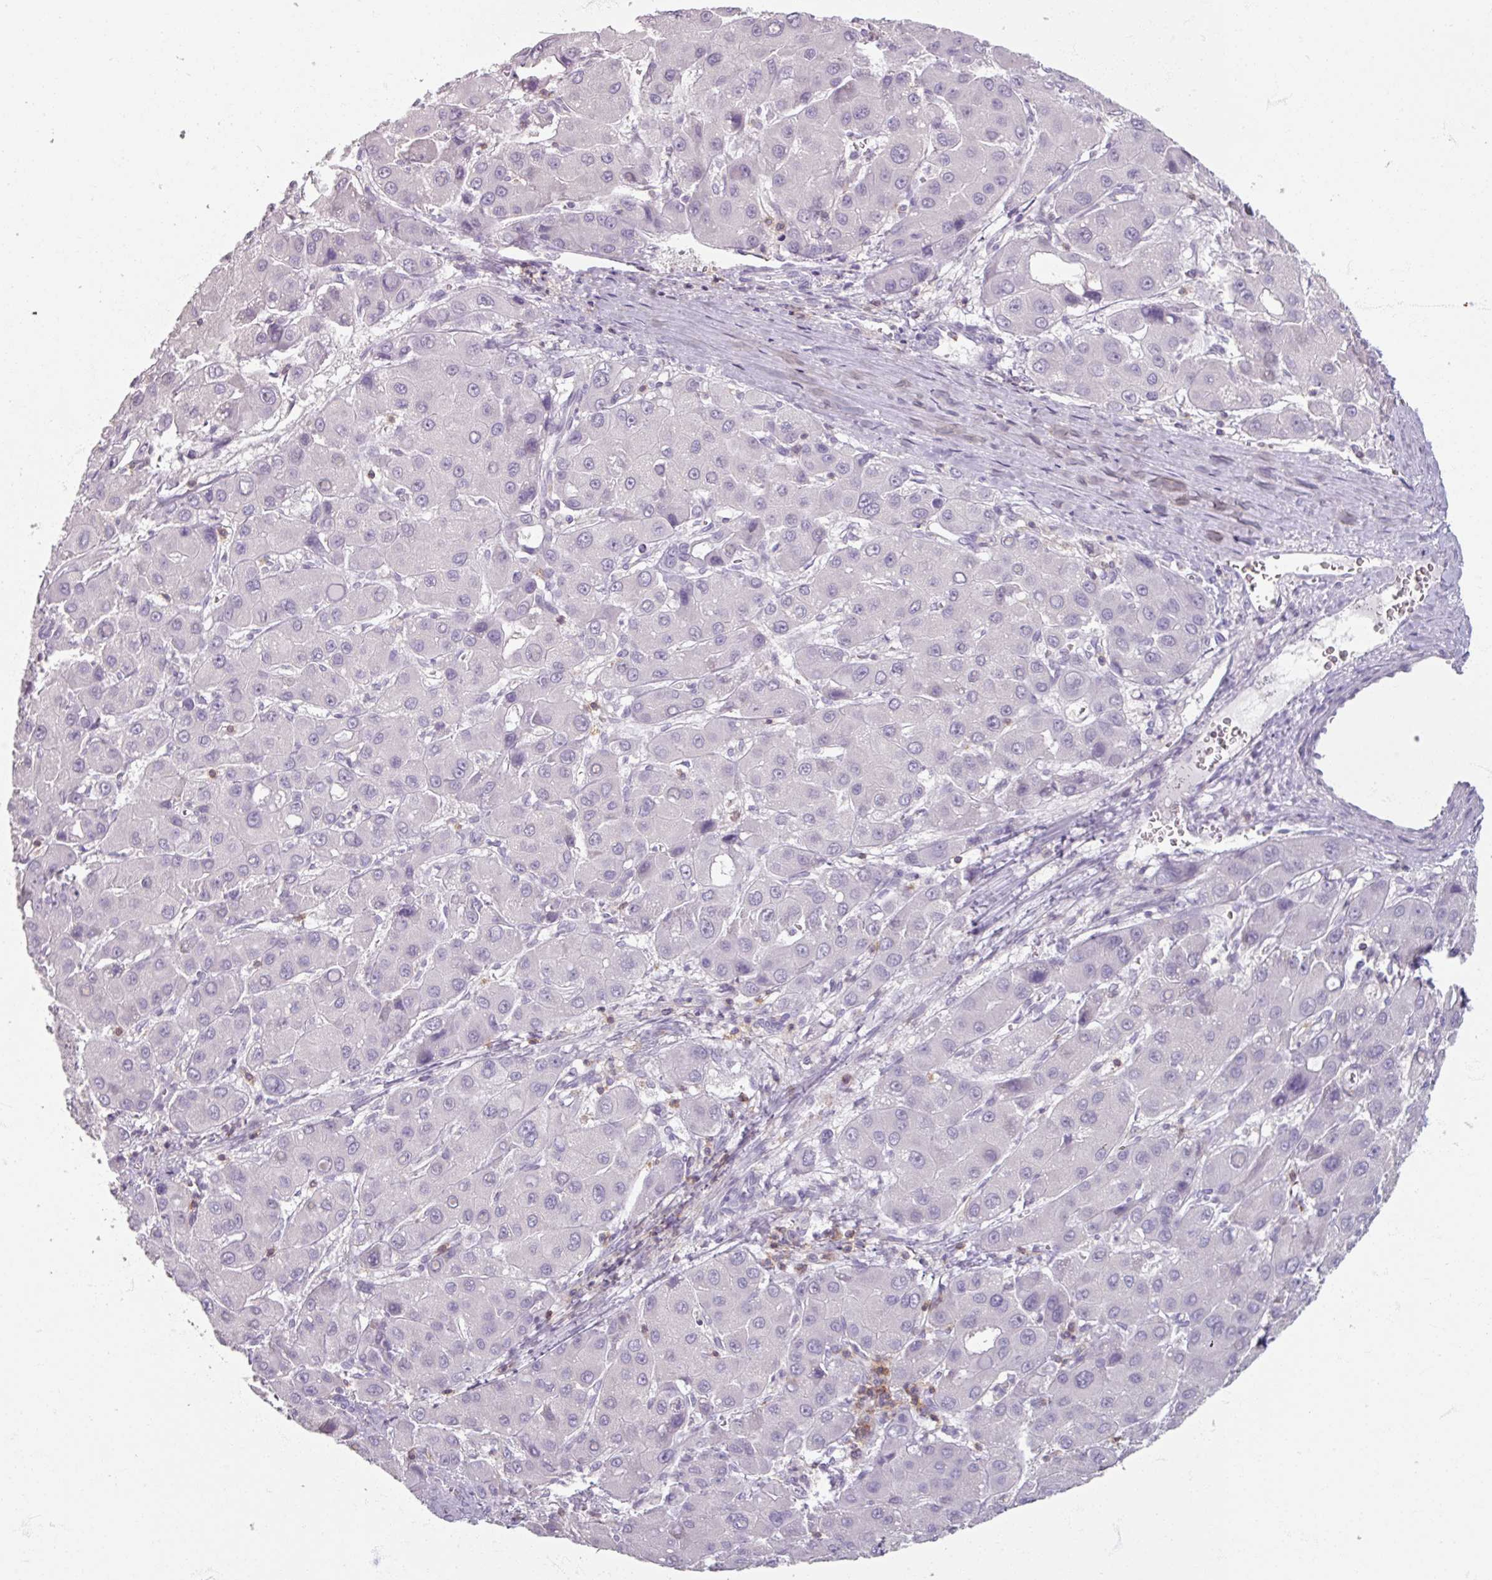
{"staining": {"intensity": "negative", "quantity": "none", "location": "none"}, "tissue": "liver cancer", "cell_type": "Tumor cells", "image_type": "cancer", "snomed": [{"axis": "morphology", "description": "Carcinoma, Hepatocellular, NOS"}, {"axis": "topography", "description": "Liver"}], "caption": "Protein analysis of hepatocellular carcinoma (liver) displays no significant expression in tumor cells. (DAB (3,3'-diaminobenzidine) immunohistochemistry with hematoxylin counter stain).", "gene": "PTPRC", "patient": {"sex": "male", "age": 55}}